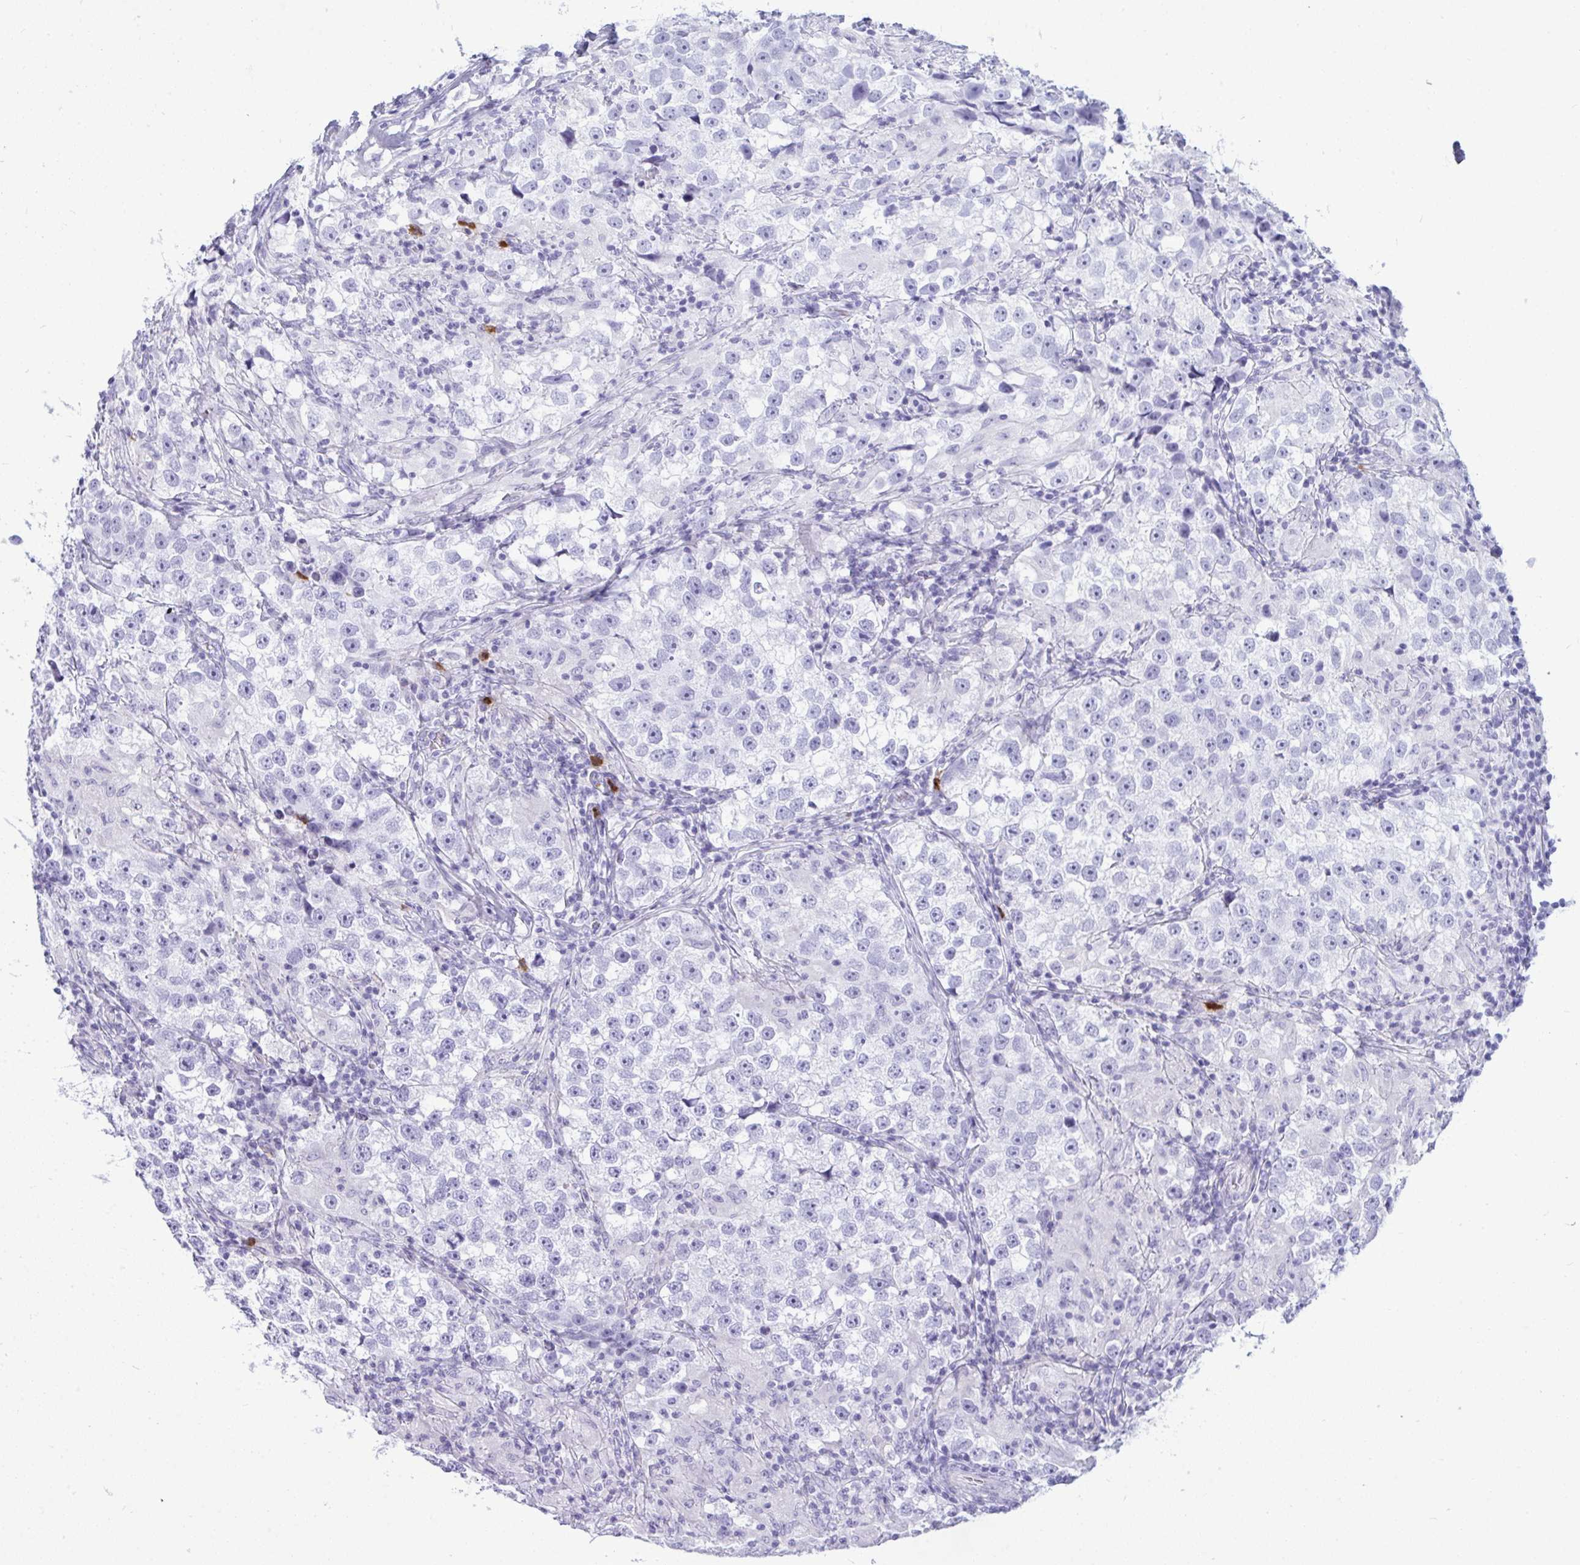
{"staining": {"intensity": "negative", "quantity": "none", "location": "none"}, "tissue": "testis cancer", "cell_type": "Tumor cells", "image_type": "cancer", "snomed": [{"axis": "morphology", "description": "Seminoma, NOS"}, {"axis": "topography", "description": "Testis"}], "caption": "Immunohistochemistry of human testis cancer (seminoma) exhibits no expression in tumor cells.", "gene": "ARHGAP42", "patient": {"sex": "male", "age": 46}}